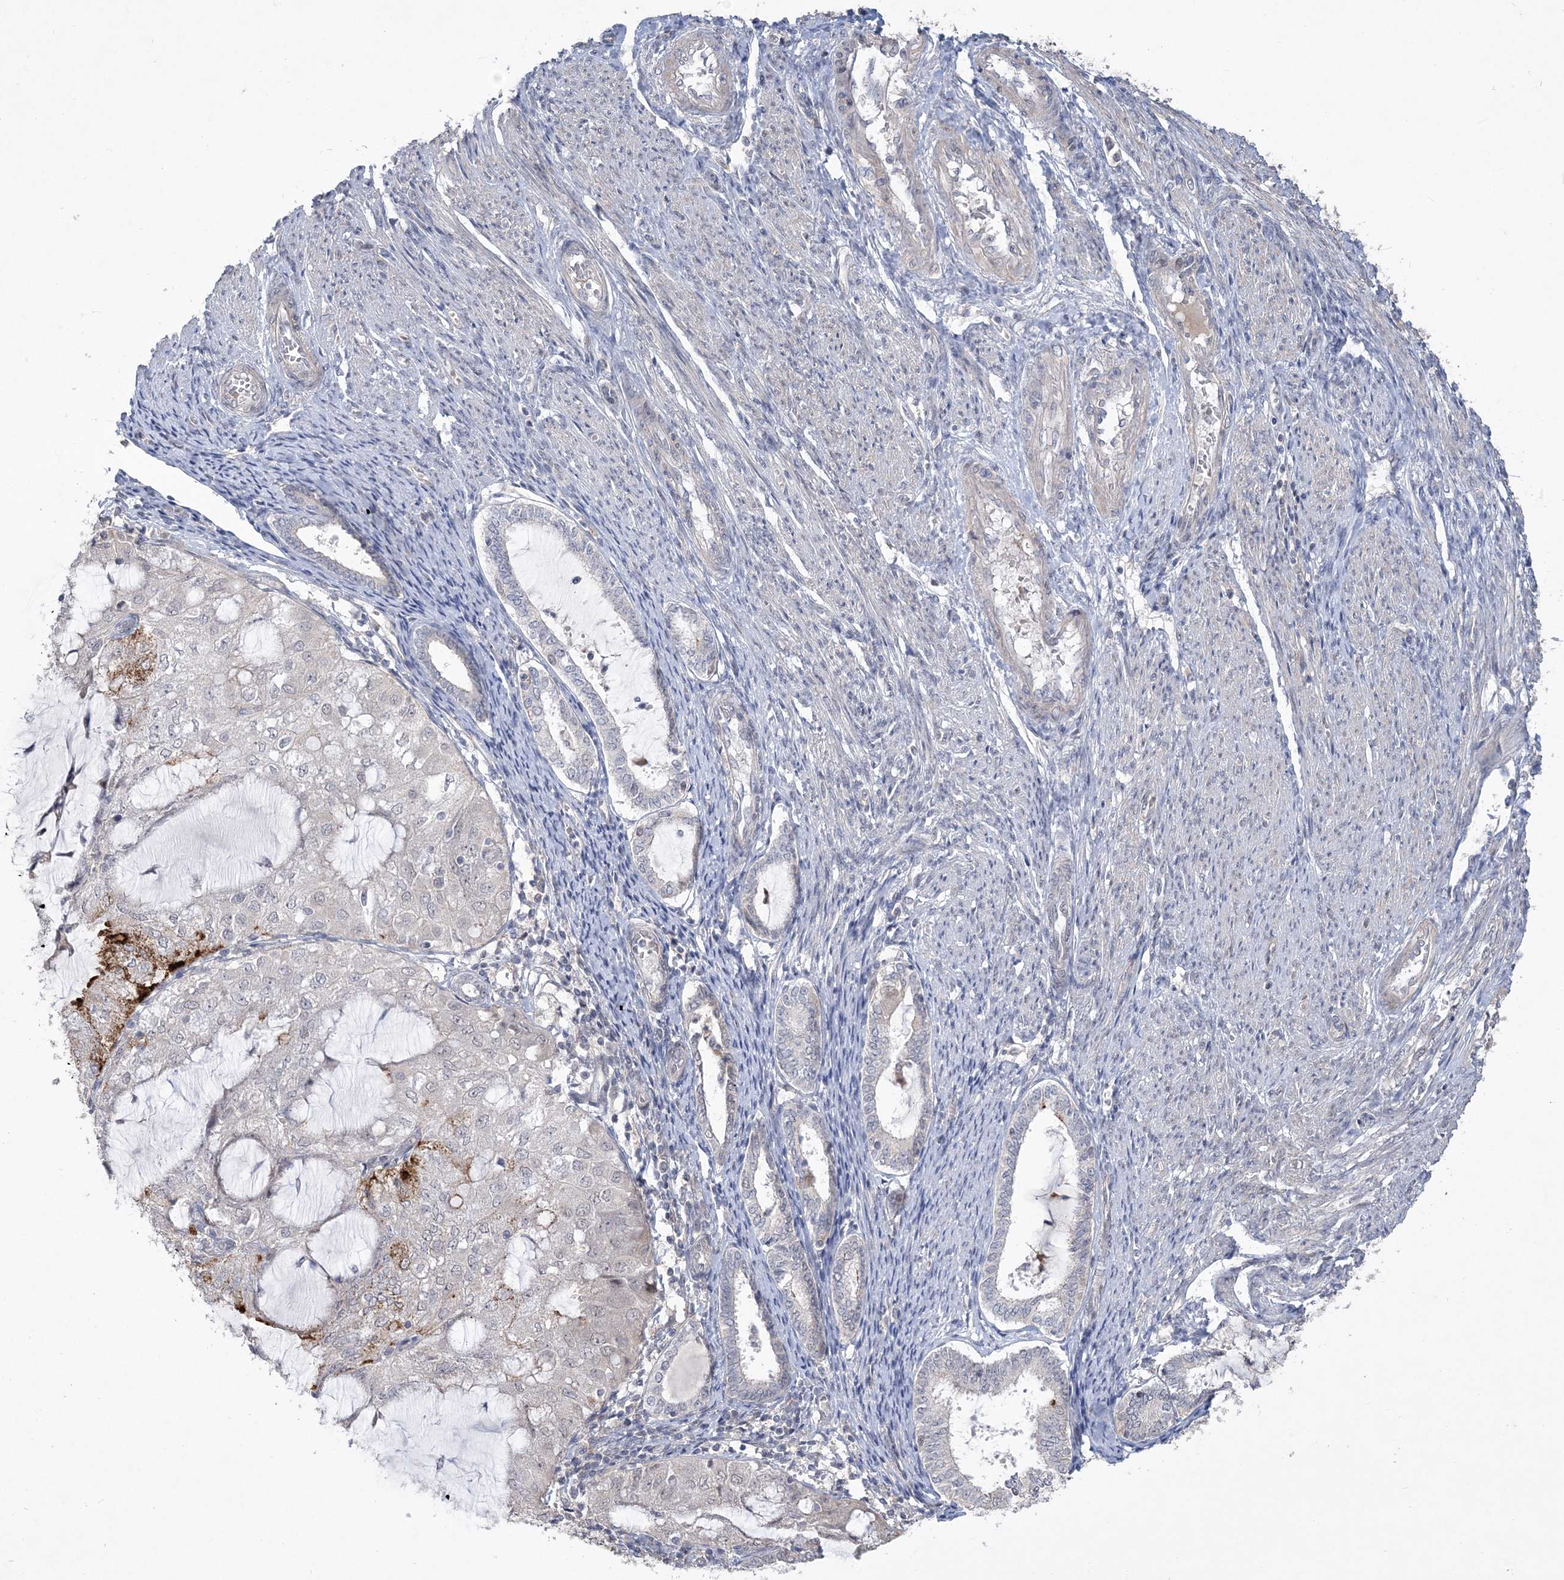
{"staining": {"intensity": "moderate", "quantity": "<25%", "location": "cytoplasmic/membranous"}, "tissue": "endometrial cancer", "cell_type": "Tumor cells", "image_type": "cancer", "snomed": [{"axis": "morphology", "description": "Adenocarcinoma, NOS"}, {"axis": "topography", "description": "Endometrium"}], "caption": "IHC staining of endometrial cancer (adenocarcinoma), which reveals low levels of moderate cytoplasmic/membranous staining in about <25% of tumor cells indicating moderate cytoplasmic/membranous protein staining. The staining was performed using DAB (3,3'-diaminobenzidine) (brown) for protein detection and nuclei were counterstained in hematoxylin (blue).", "gene": "TSPEAR", "patient": {"sex": "female", "age": 81}}